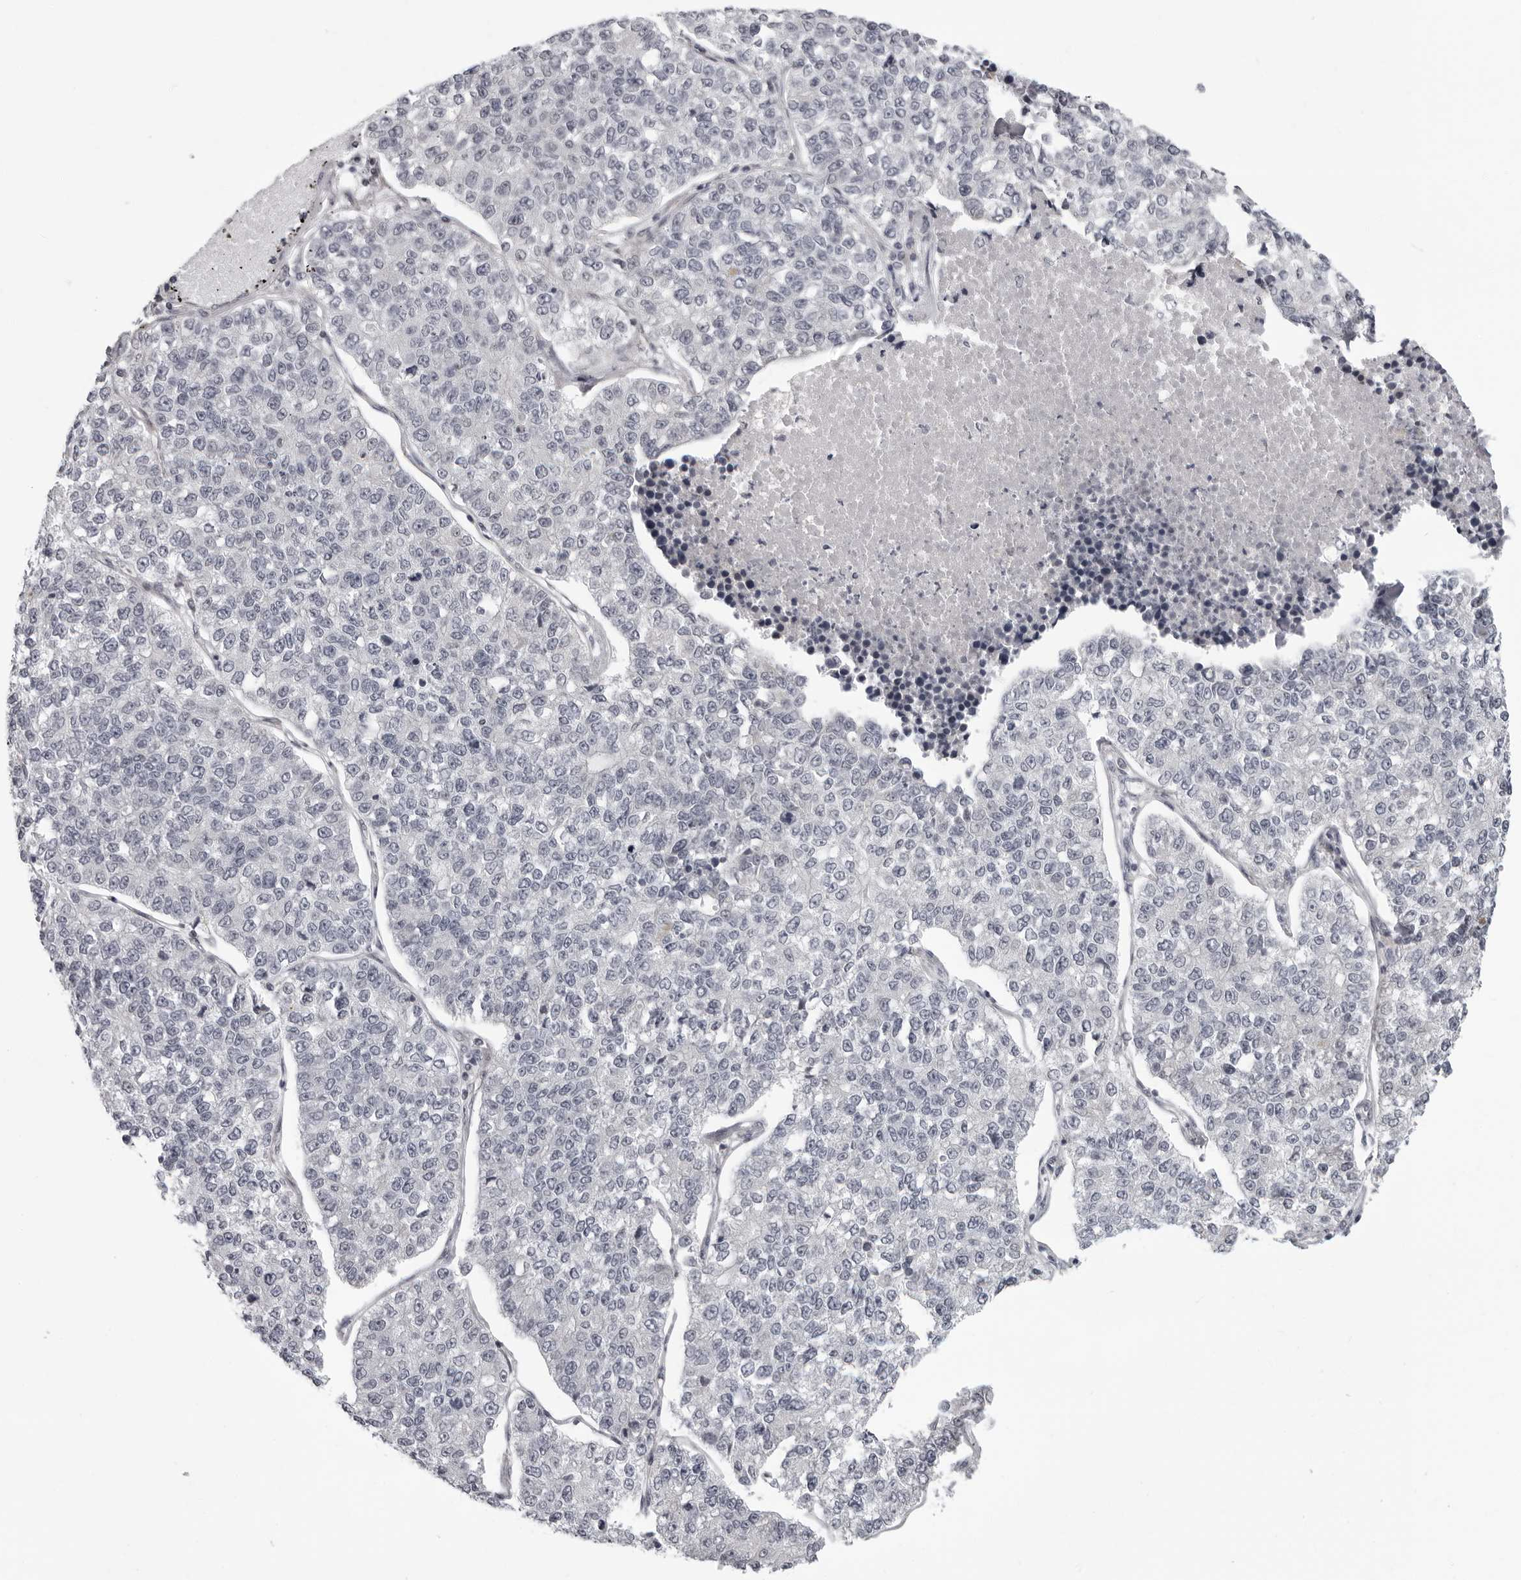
{"staining": {"intensity": "negative", "quantity": "none", "location": "none"}, "tissue": "lung cancer", "cell_type": "Tumor cells", "image_type": "cancer", "snomed": [{"axis": "morphology", "description": "Adenocarcinoma, NOS"}, {"axis": "topography", "description": "Lung"}], "caption": "Lung cancer (adenocarcinoma) was stained to show a protein in brown. There is no significant staining in tumor cells.", "gene": "MAPK12", "patient": {"sex": "male", "age": 49}}